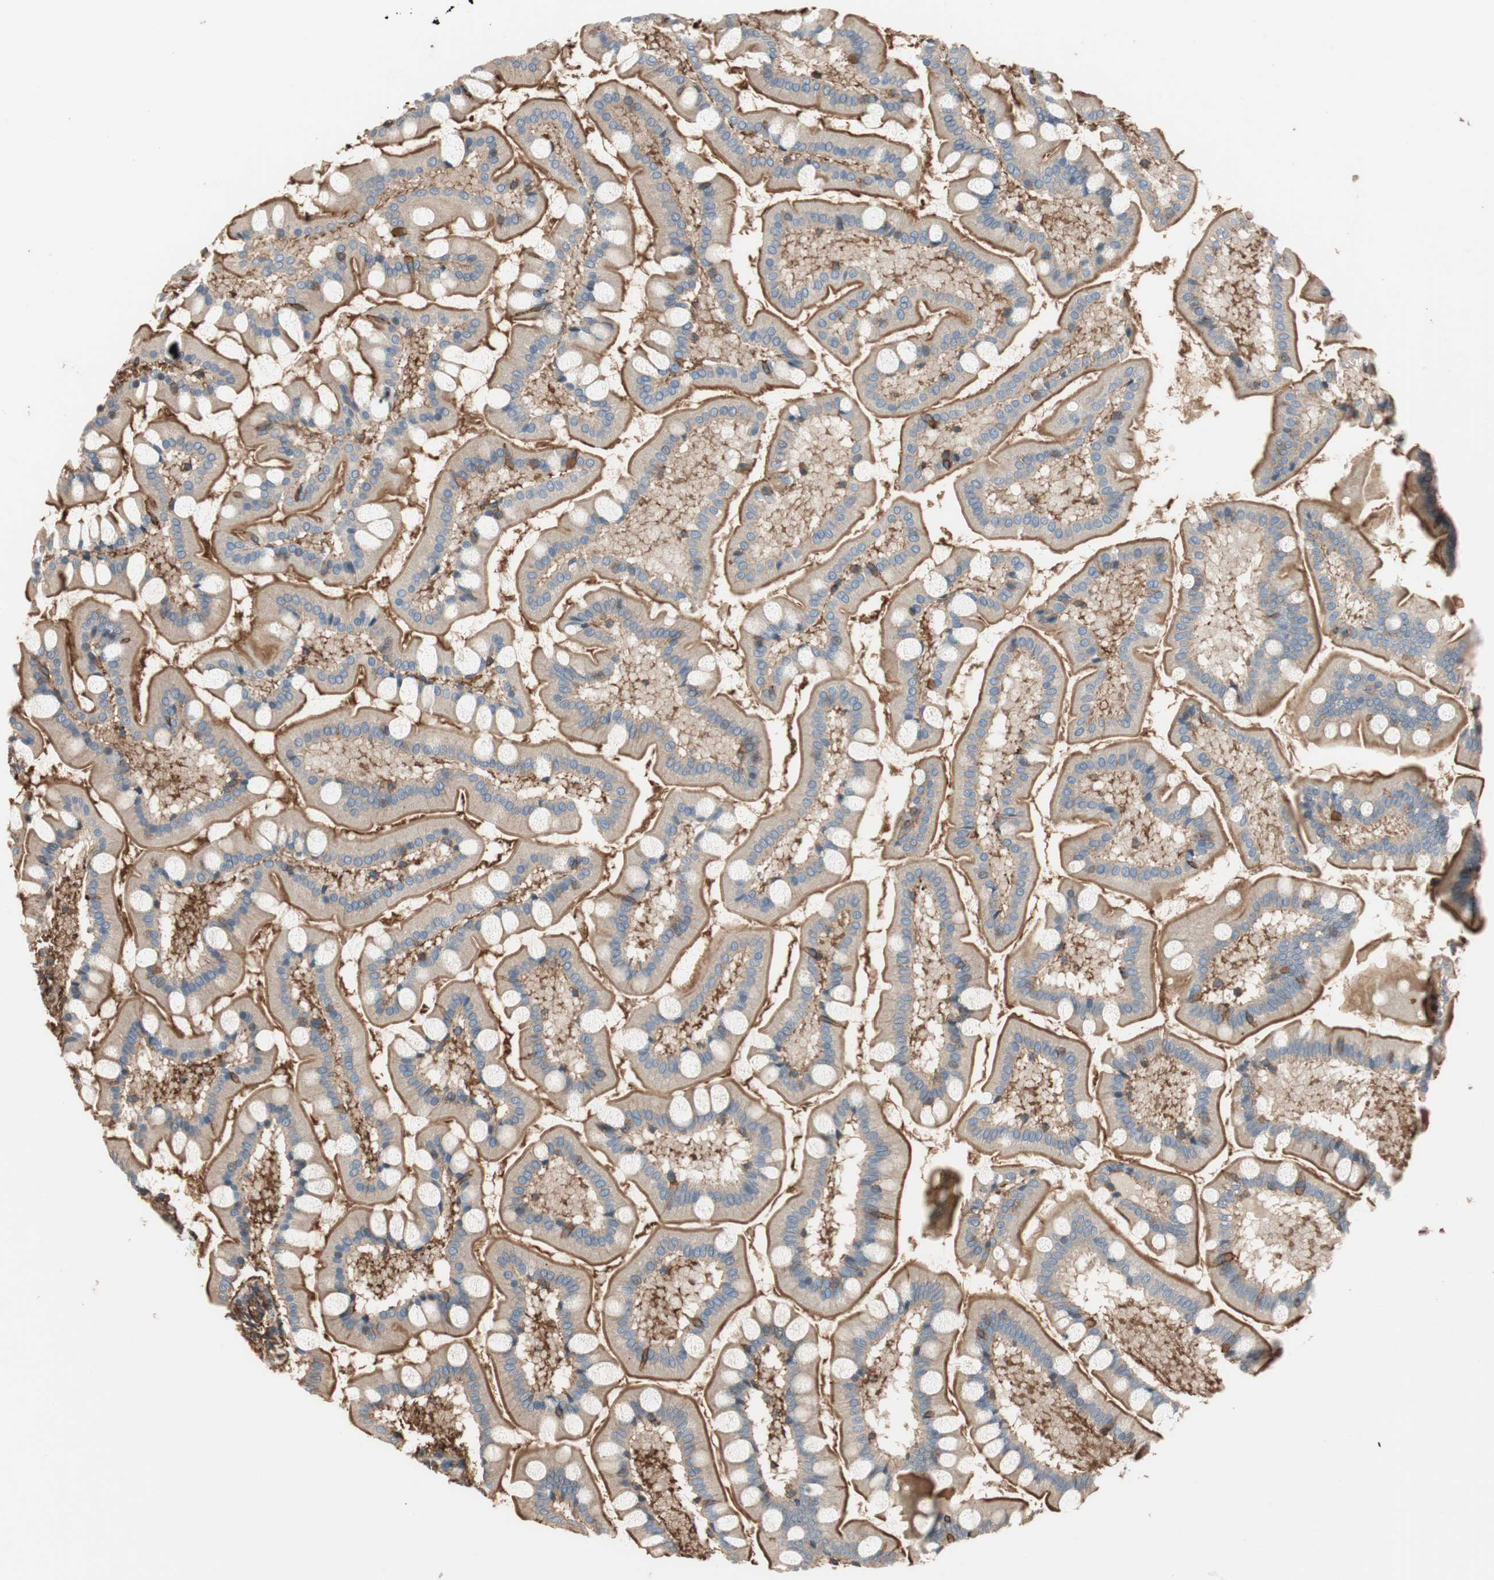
{"staining": {"intensity": "moderate", "quantity": ">75%", "location": "cytoplasmic/membranous"}, "tissue": "small intestine", "cell_type": "Glandular cells", "image_type": "normal", "snomed": [{"axis": "morphology", "description": "Normal tissue, NOS"}, {"axis": "topography", "description": "Small intestine"}], "caption": "IHC of benign small intestine reveals medium levels of moderate cytoplasmic/membranous staining in approximately >75% of glandular cells. (brown staining indicates protein expression, while blue staining denotes nuclei).", "gene": "IL1RL1", "patient": {"sex": "male", "age": 41}}